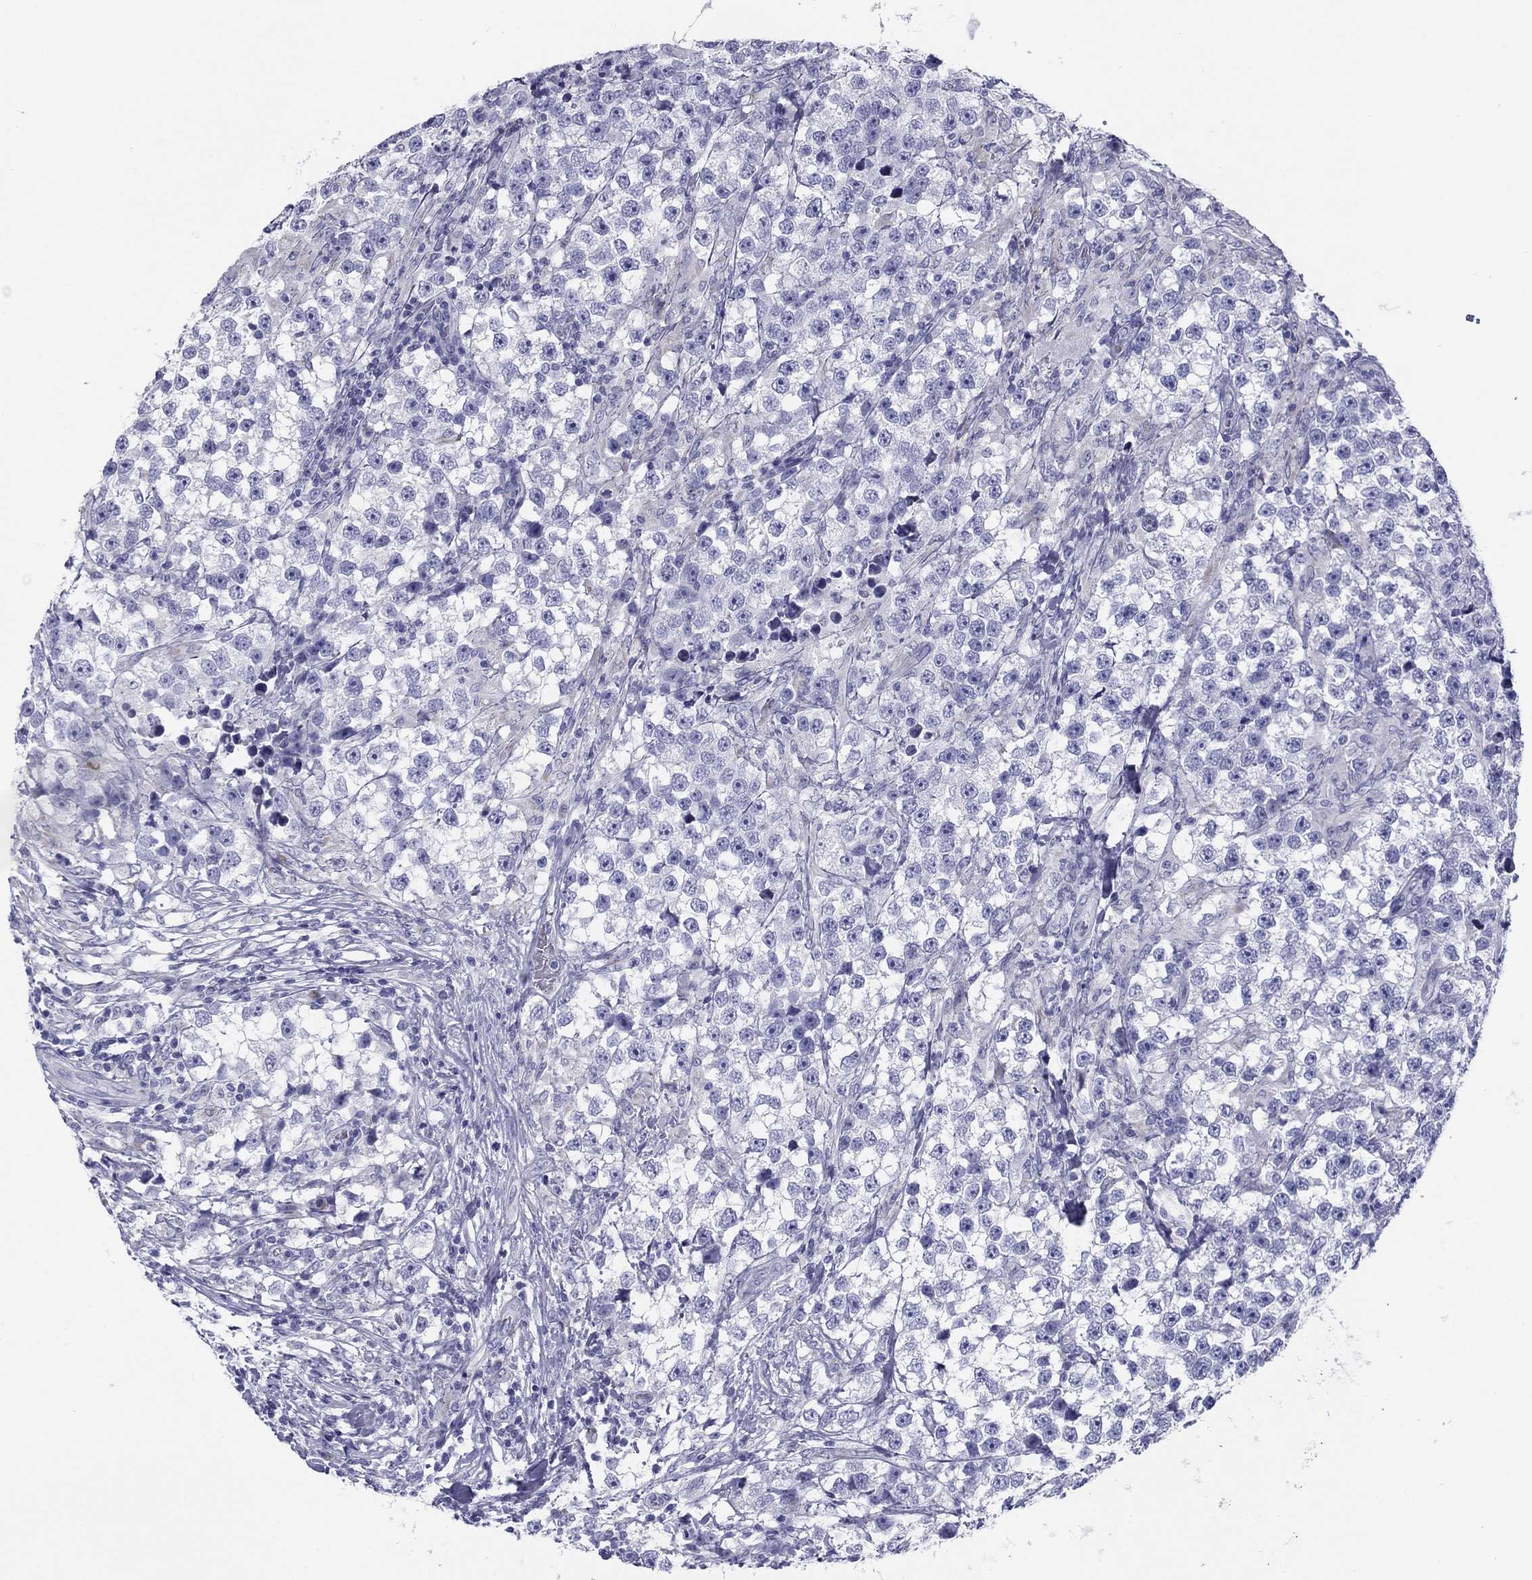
{"staining": {"intensity": "negative", "quantity": "none", "location": "none"}, "tissue": "testis cancer", "cell_type": "Tumor cells", "image_type": "cancer", "snomed": [{"axis": "morphology", "description": "Seminoma, NOS"}, {"axis": "topography", "description": "Testis"}], "caption": "DAB (3,3'-diaminobenzidine) immunohistochemical staining of testis cancer (seminoma) reveals no significant positivity in tumor cells.", "gene": "ZP2", "patient": {"sex": "male", "age": 46}}